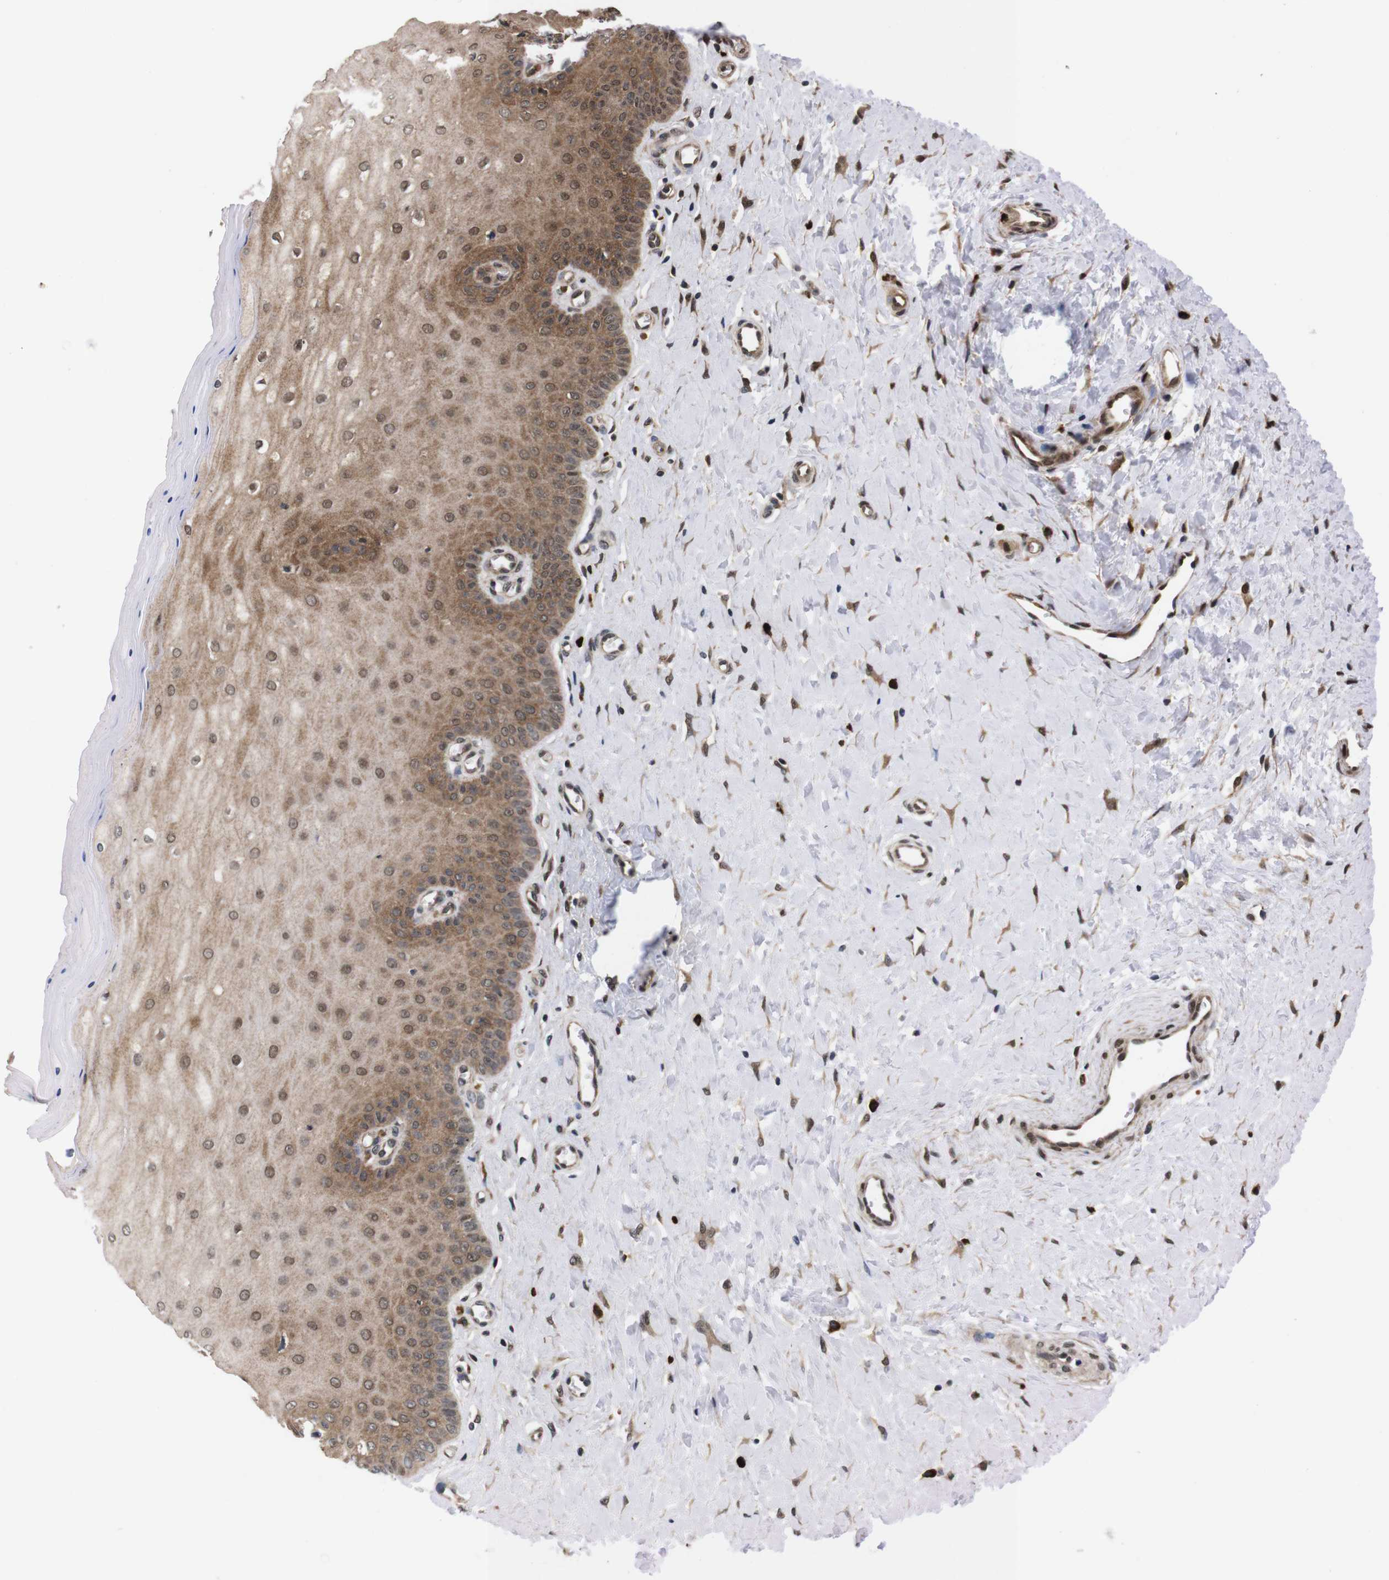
{"staining": {"intensity": "moderate", "quantity": ">75%", "location": "cytoplasmic/membranous,nuclear"}, "tissue": "cervix", "cell_type": "Glandular cells", "image_type": "normal", "snomed": [{"axis": "morphology", "description": "Normal tissue, NOS"}, {"axis": "topography", "description": "Cervix"}], "caption": "Glandular cells reveal moderate cytoplasmic/membranous,nuclear staining in about >75% of cells in benign cervix. Ihc stains the protein in brown and the nuclei are stained blue.", "gene": "UBQLN2", "patient": {"sex": "female", "age": 55}}